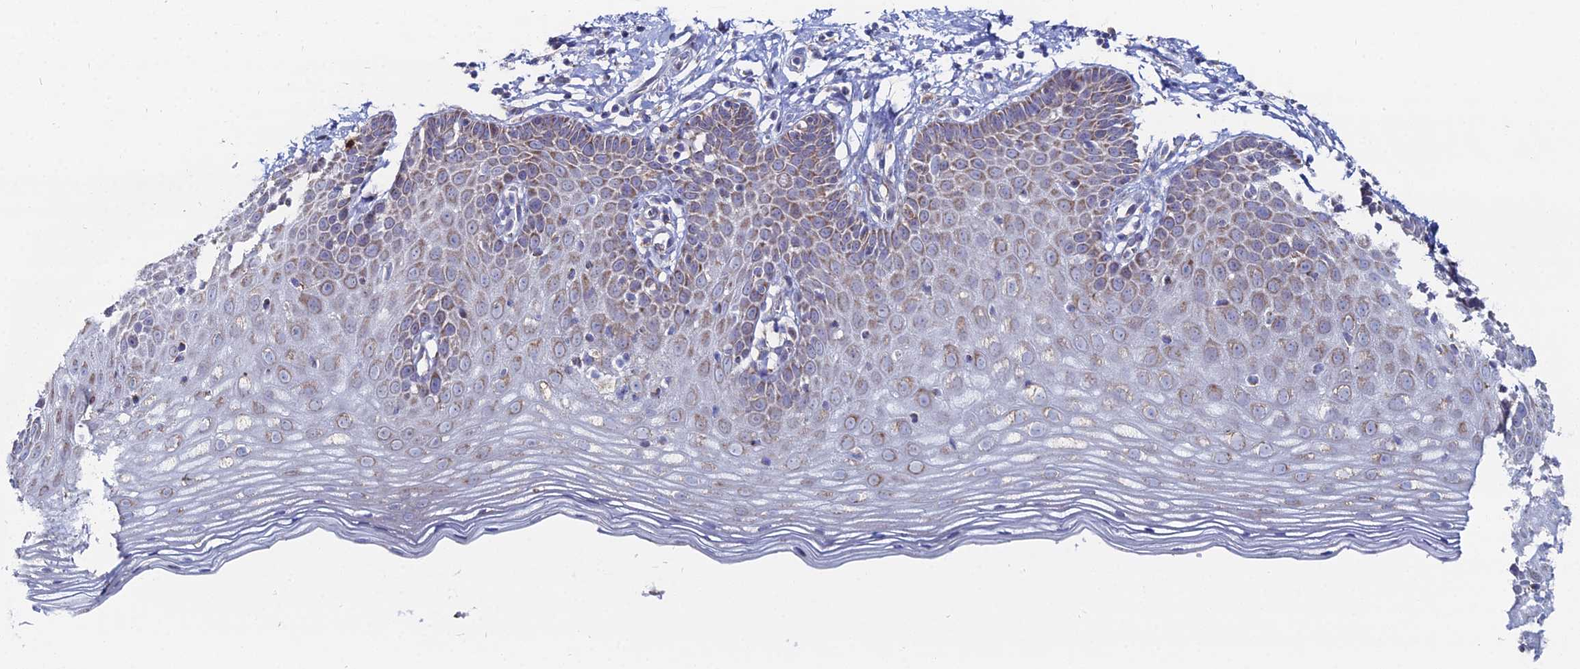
{"staining": {"intensity": "moderate", "quantity": "25%-75%", "location": "cytoplasmic/membranous"}, "tissue": "cervix", "cell_type": "Glandular cells", "image_type": "normal", "snomed": [{"axis": "morphology", "description": "Normal tissue, NOS"}, {"axis": "topography", "description": "Cervix"}], "caption": "Immunohistochemistry (IHC) staining of normal cervix, which shows medium levels of moderate cytoplasmic/membranous positivity in approximately 25%-75% of glandular cells indicating moderate cytoplasmic/membranous protein positivity. The staining was performed using DAB (3,3'-diaminobenzidine) (brown) for protein detection and nuclei were counterstained in hematoxylin (blue).", "gene": "MPC1", "patient": {"sex": "female", "age": 36}}